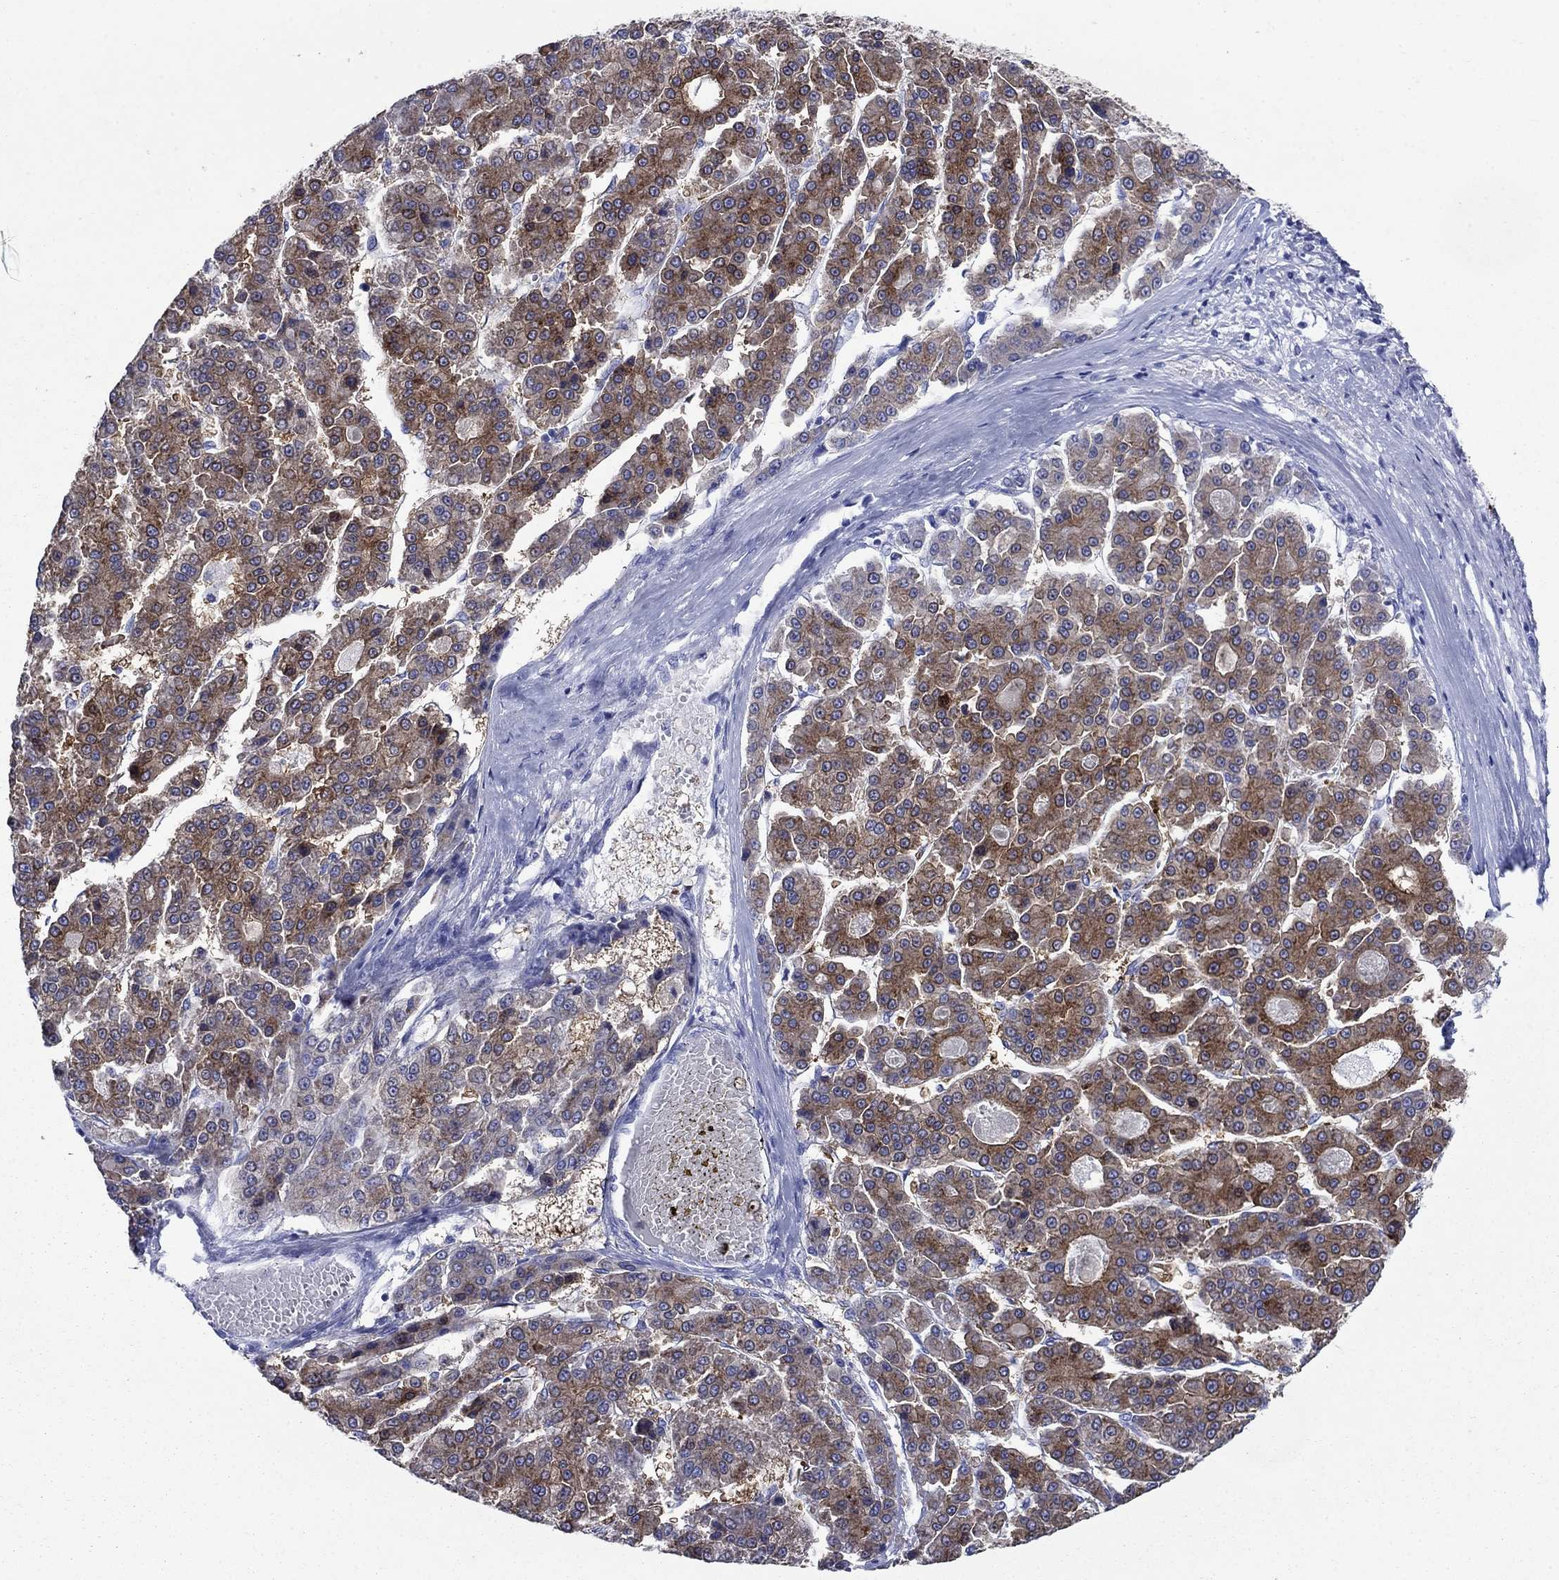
{"staining": {"intensity": "moderate", "quantity": "25%-75%", "location": "cytoplasmic/membranous"}, "tissue": "liver cancer", "cell_type": "Tumor cells", "image_type": "cancer", "snomed": [{"axis": "morphology", "description": "Carcinoma, Hepatocellular, NOS"}, {"axis": "topography", "description": "Liver"}], "caption": "Liver cancer (hepatocellular carcinoma) tissue reveals moderate cytoplasmic/membranous staining in approximately 25%-75% of tumor cells, visualized by immunohistochemistry. The staining is performed using DAB (3,3'-diaminobenzidine) brown chromogen to label protein expression. The nuclei are counter-stained blue using hematoxylin.", "gene": "SULT2B1", "patient": {"sex": "male", "age": 70}}